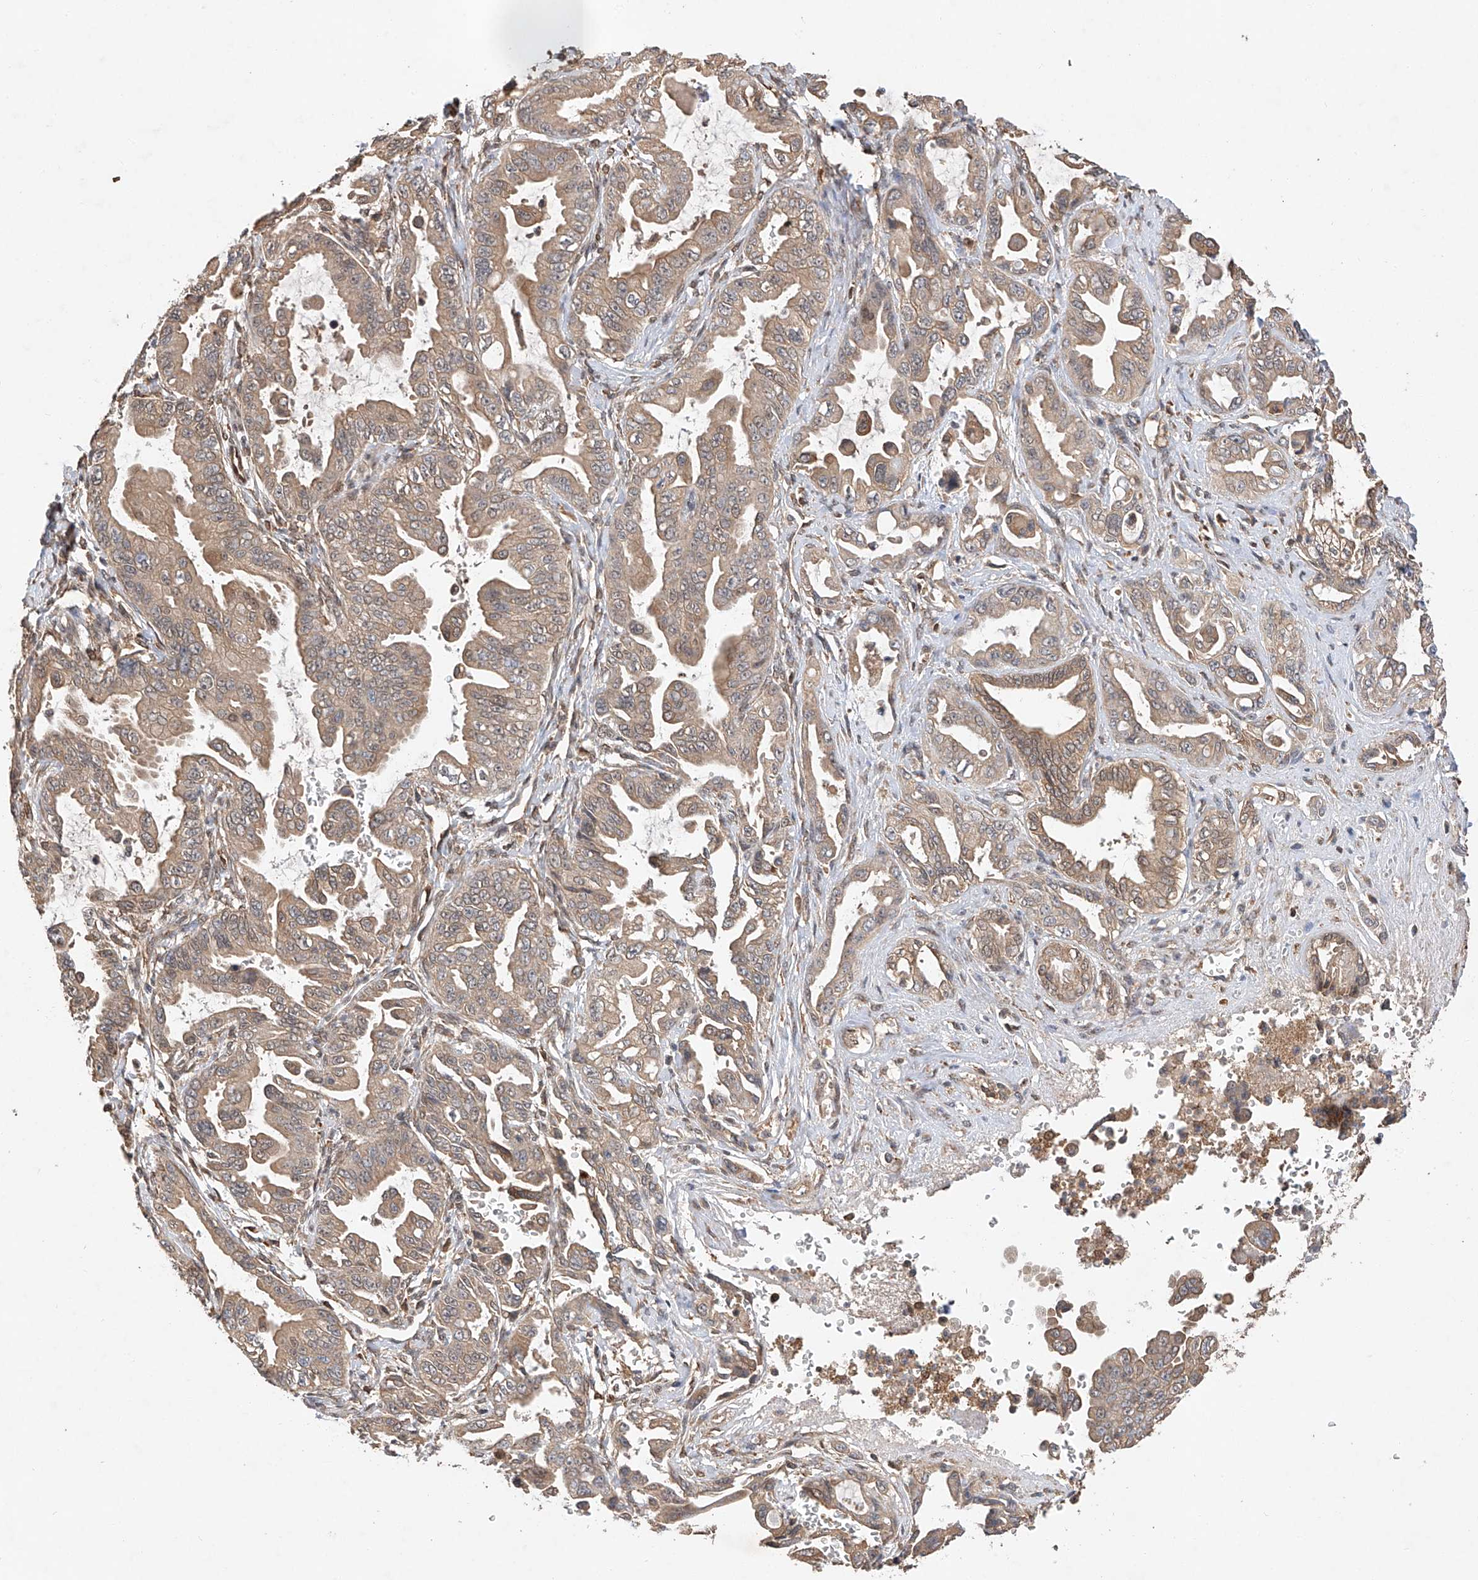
{"staining": {"intensity": "moderate", "quantity": ">75%", "location": "cytoplasmic/membranous"}, "tissue": "pancreatic cancer", "cell_type": "Tumor cells", "image_type": "cancer", "snomed": [{"axis": "morphology", "description": "Adenocarcinoma, NOS"}, {"axis": "topography", "description": "Pancreas"}], "caption": "An image of human adenocarcinoma (pancreatic) stained for a protein reveals moderate cytoplasmic/membranous brown staining in tumor cells.", "gene": "RILPL2", "patient": {"sex": "male", "age": 70}}